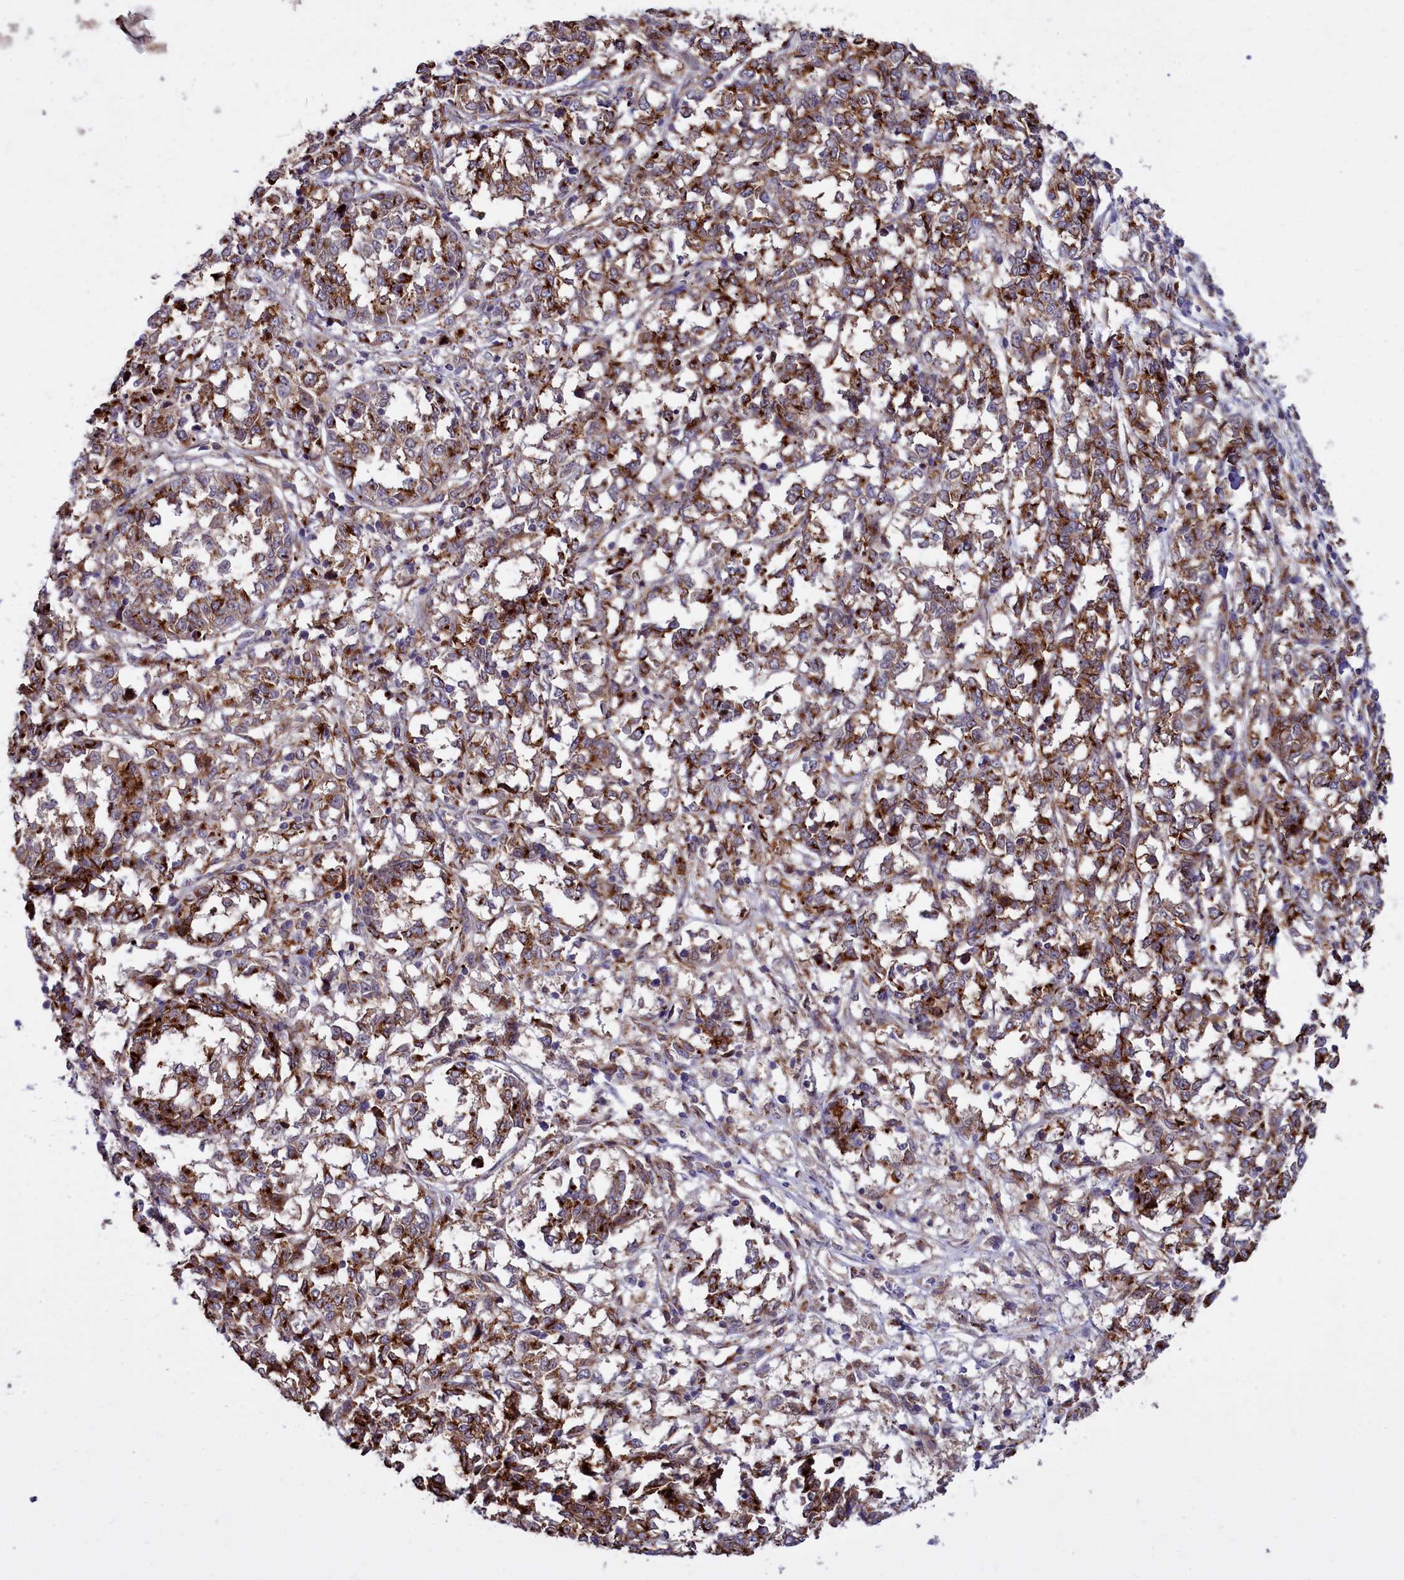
{"staining": {"intensity": "moderate", "quantity": ">75%", "location": "cytoplasmic/membranous"}, "tissue": "melanoma", "cell_type": "Tumor cells", "image_type": "cancer", "snomed": [{"axis": "morphology", "description": "Malignant melanoma, NOS"}, {"axis": "topography", "description": "Skin"}], "caption": "Malignant melanoma was stained to show a protein in brown. There is medium levels of moderate cytoplasmic/membranous positivity in approximately >75% of tumor cells.", "gene": "RAPGEF4", "patient": {"sex": "female", "age": 72}}